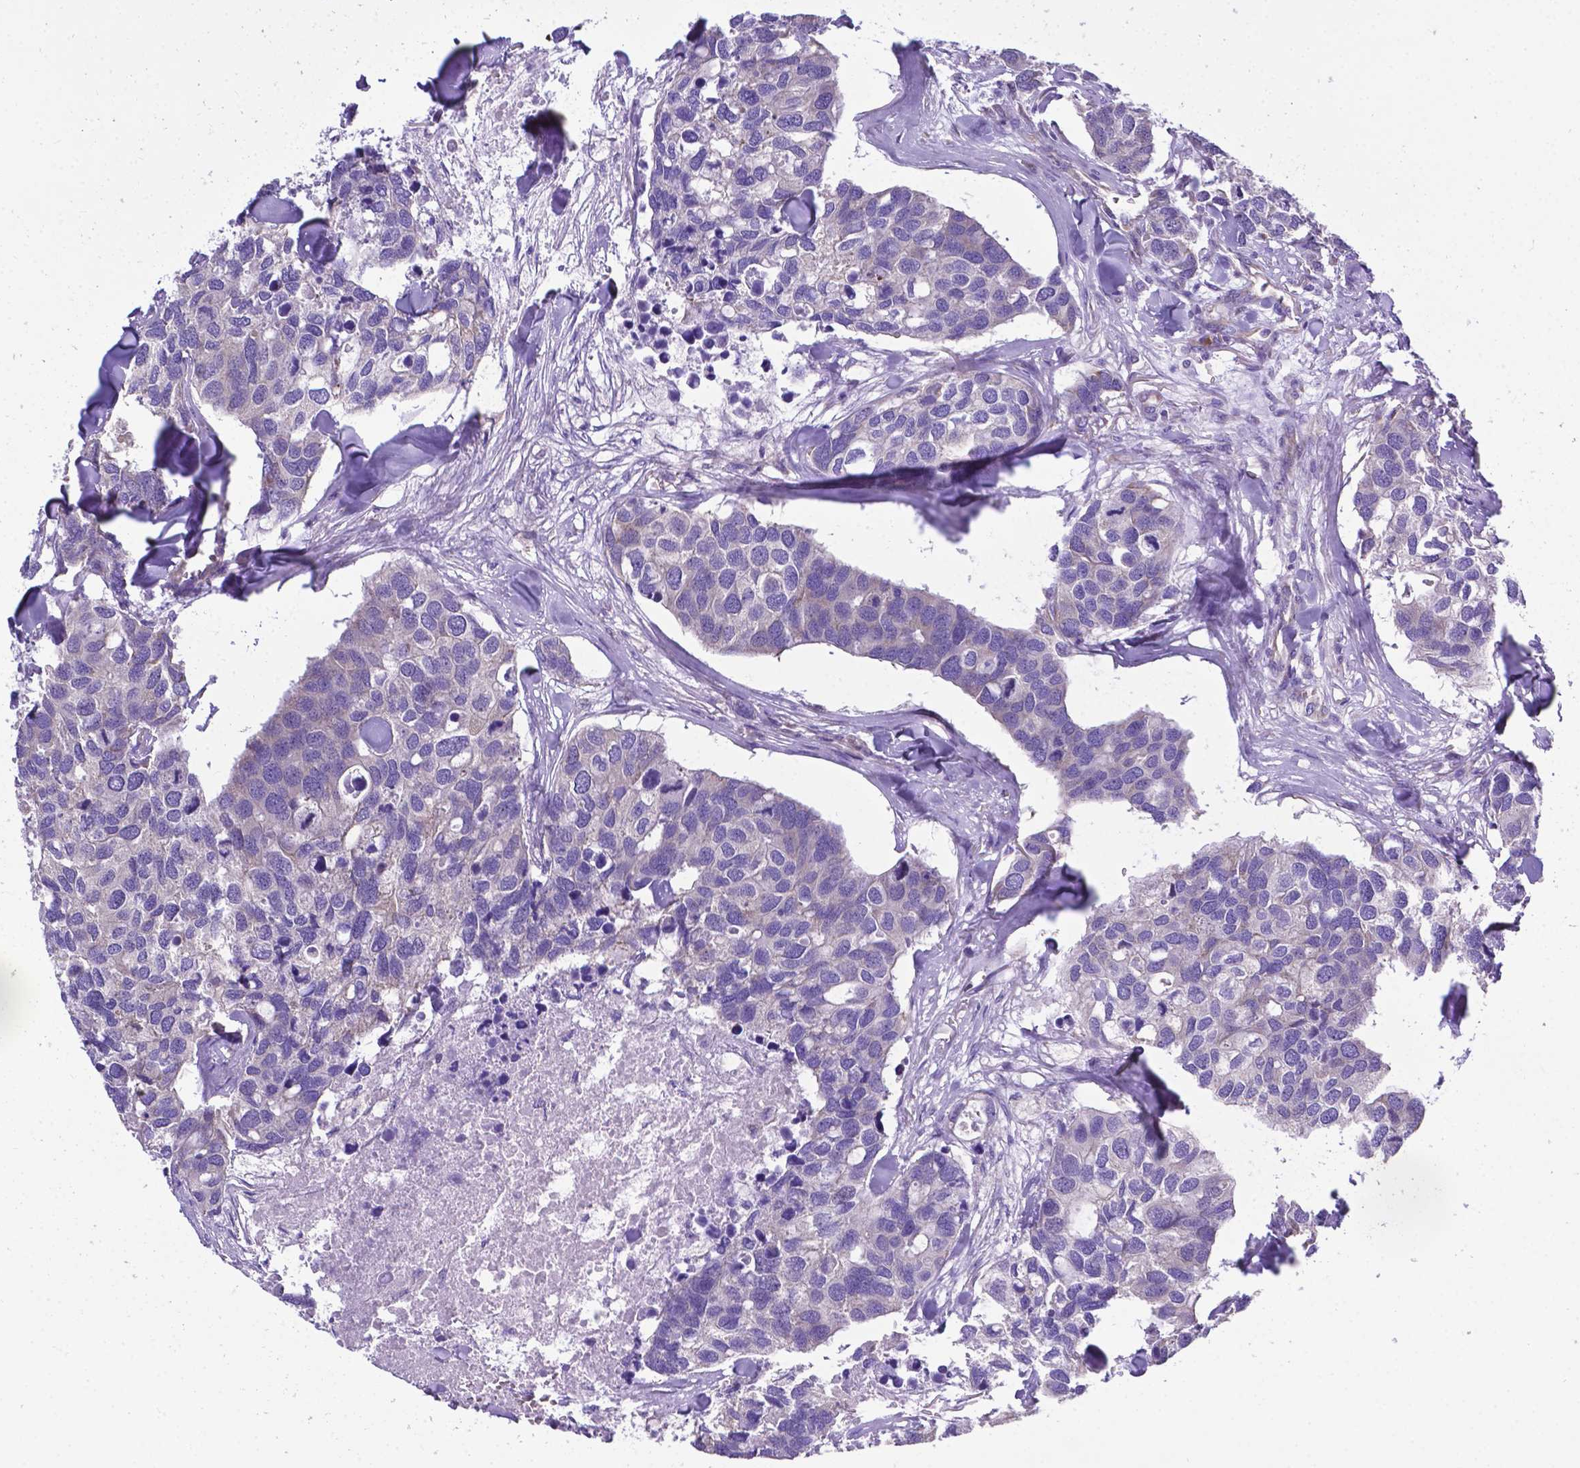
{"staining": {"intensity": "negative", "quantity": "none", "location": "none"}, "tissue": "breast cancer", "cell_type": "Tumor cells", "image_type": "cancer", "snomed": [{"axis": "morphology", "description": "Duct carcinoma"}, {"axis": "topography", "description": "Breast"}], "caption": "IHC image of neoplastic tissue: human breast cancer (infiltrating ductal carcinoma) stained with DAB (3,3'-diaminobenzidine) displays no significant protein staining in tumor cells.", "gene": "RPL6", "patient": {"sex": "female", "age": 83}}